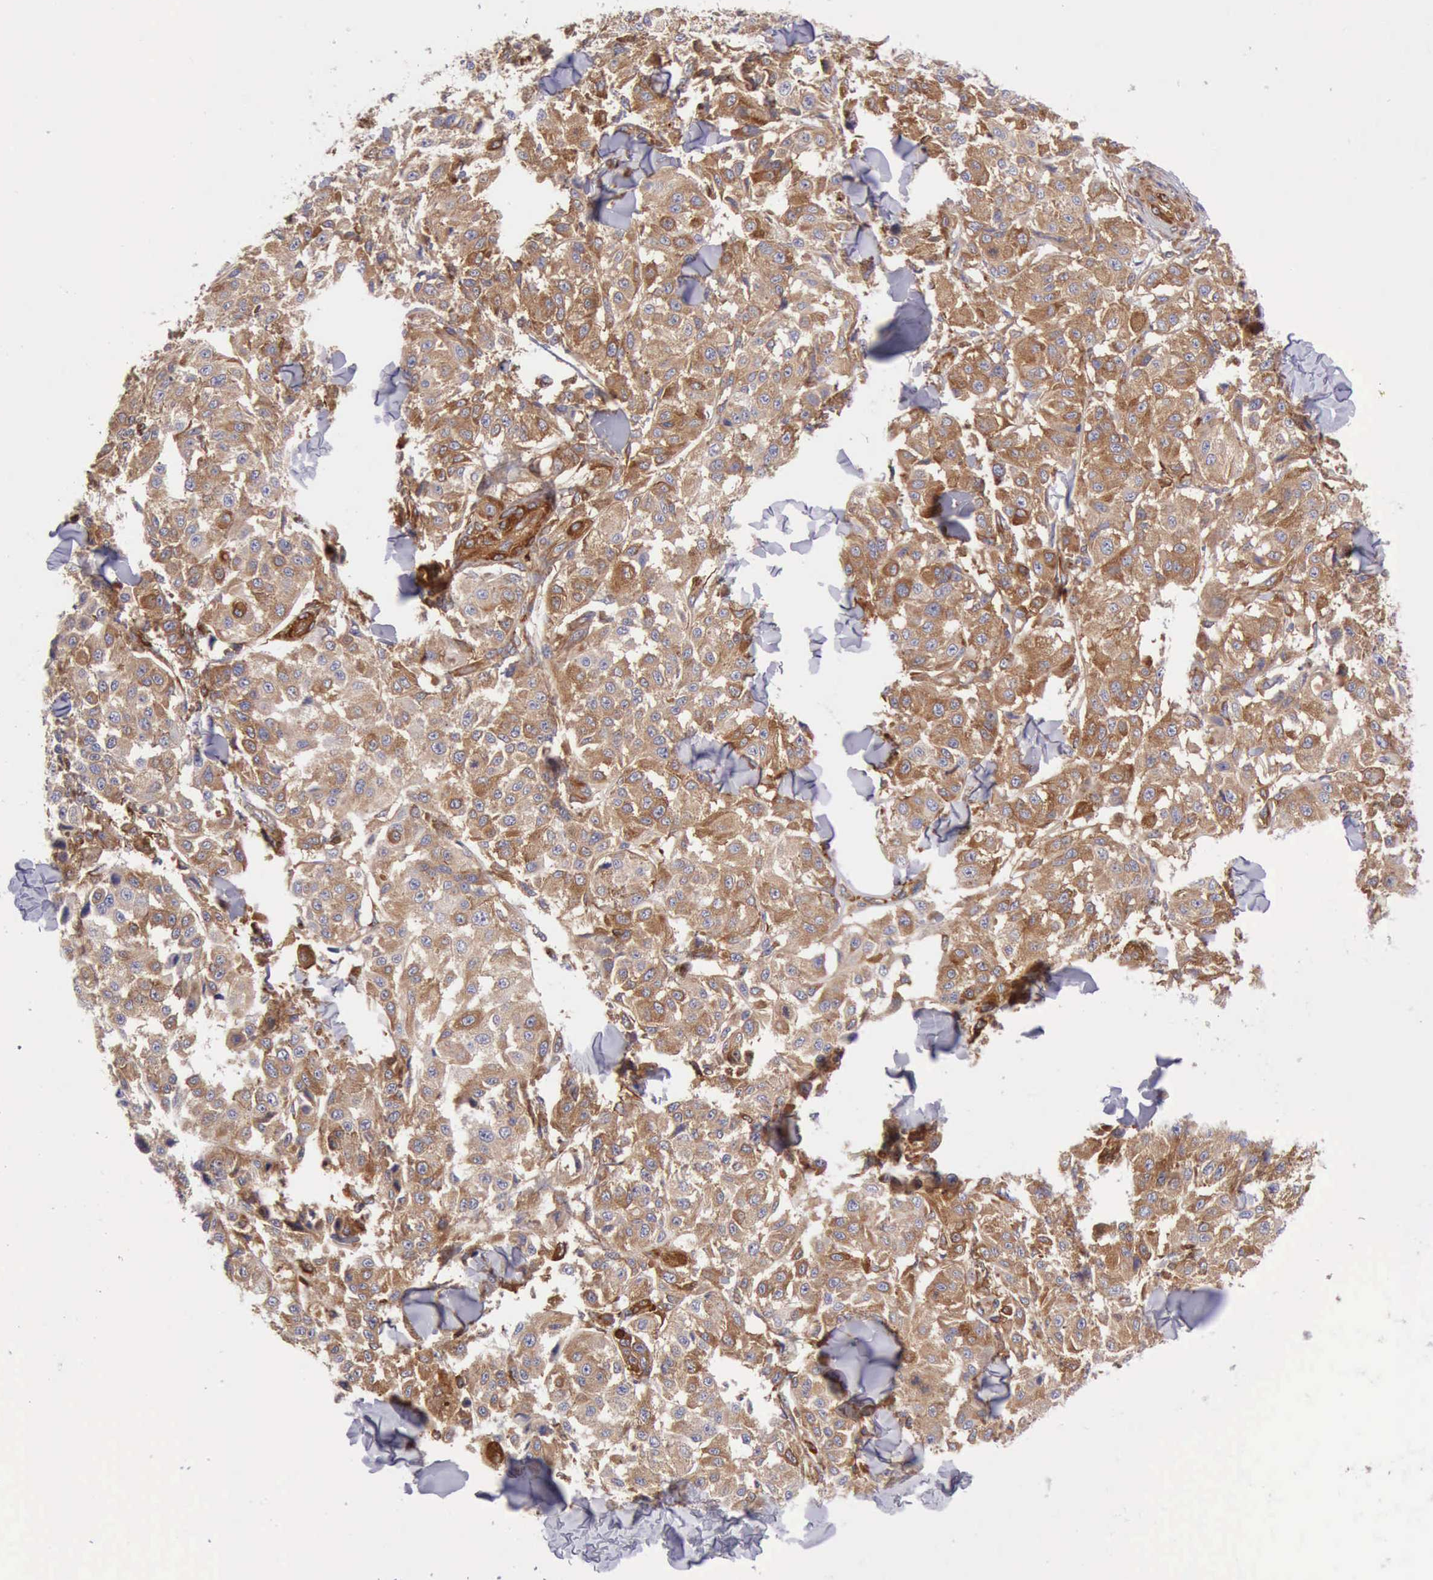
{"staining": {"intensity": "moderate", "quantity": ">75%", "location": "cytoplasmic/membranous"}, "tissue": "melanoma", "cell_type": "Tumor cells", "image_type": "cancer", "snomed": [{"axis": "morphology", "description": "Malignant melanoma, NOS"}, {"axis": "topography", "description": "Skin"}], "caption": "This is a histology image of IHC staining of malignant melanoma, which shows moderate positivity in the cytoplasmic/membranous of tumor cells.", "gene": "FLNA", "patient": {"sex": "female", "age": 64}}